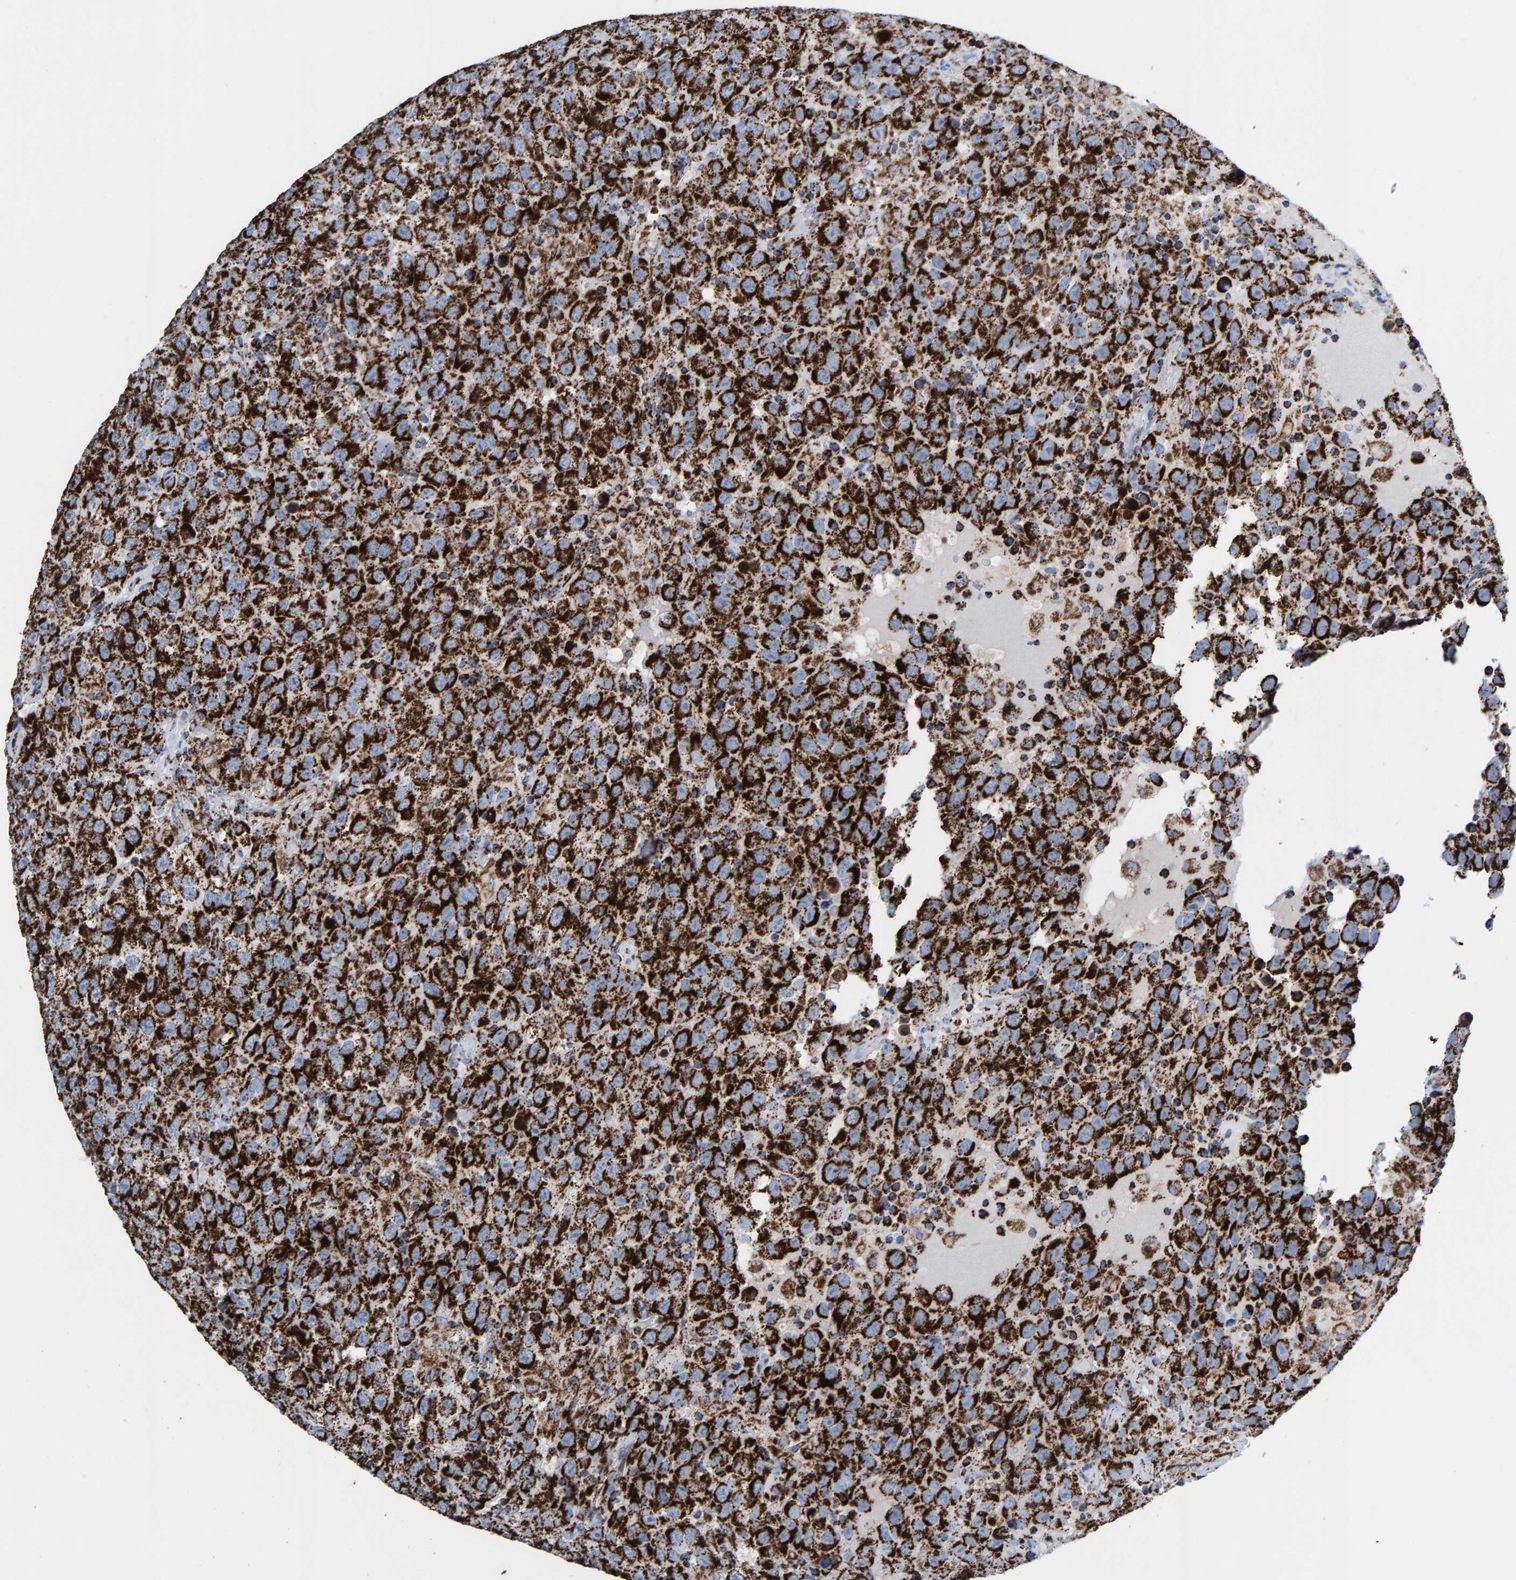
{"staining": {"intensity": "strong", "quantity": ">75%", "location": "cytoplasmic/membranous"}, "tissue": "testis cancer", "cell_type": "Tumor cells", "image_type": "cancer", "snomed": [{"axis": "morphology", "description": "Seminoma, NOS"}, {"axis": "topography", "description": "Testis"}], "caption": "Immunohistochemical staining of seminoma (testis) displays strong cytoplasmic/membranous protein expression in approximately >75% of tumor cells.", "gene": "ENSG00000262660", "patient": {"sex": "male", "age": 41}}